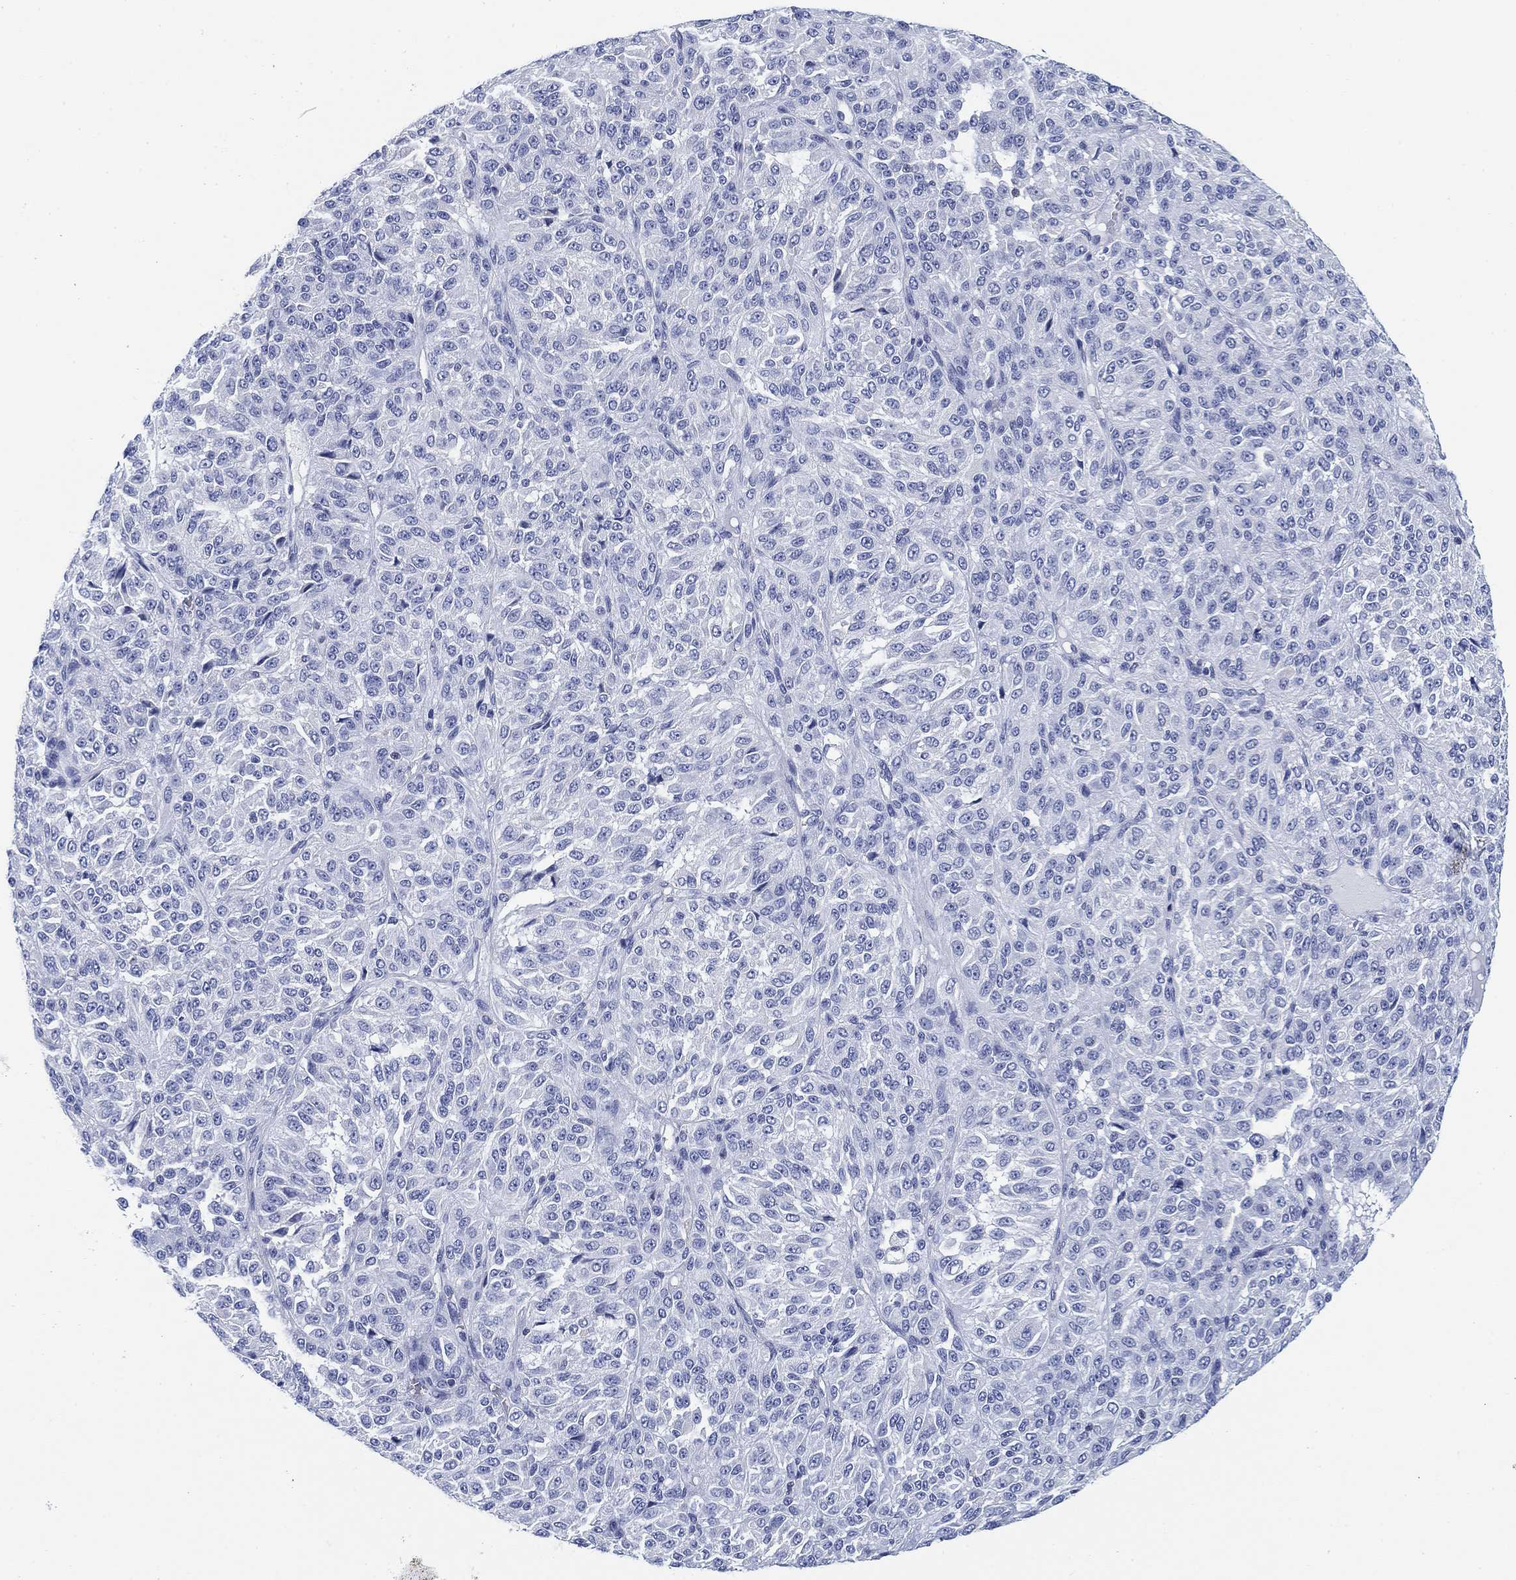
{"staining": {"intensity": "negative", "quantity": "none", "location": "none"}, "tissue": "melanoma", "cell_type": "Tumor cells", "image_type": "cancer", "snomed": [{"axis": "morphology", "description": "Malignant melanoma, Metastatic site"}, {"axis": "topography", "description": "Brain"}], "caption": "High magnification brightfield microscopy of melanoma stained with DAB (brown) and counterstained with hematoxylin (blue): tumor cells show no significant staining.", "gene": "FYB1", "patient": {"sex": "female", "age": 56}}